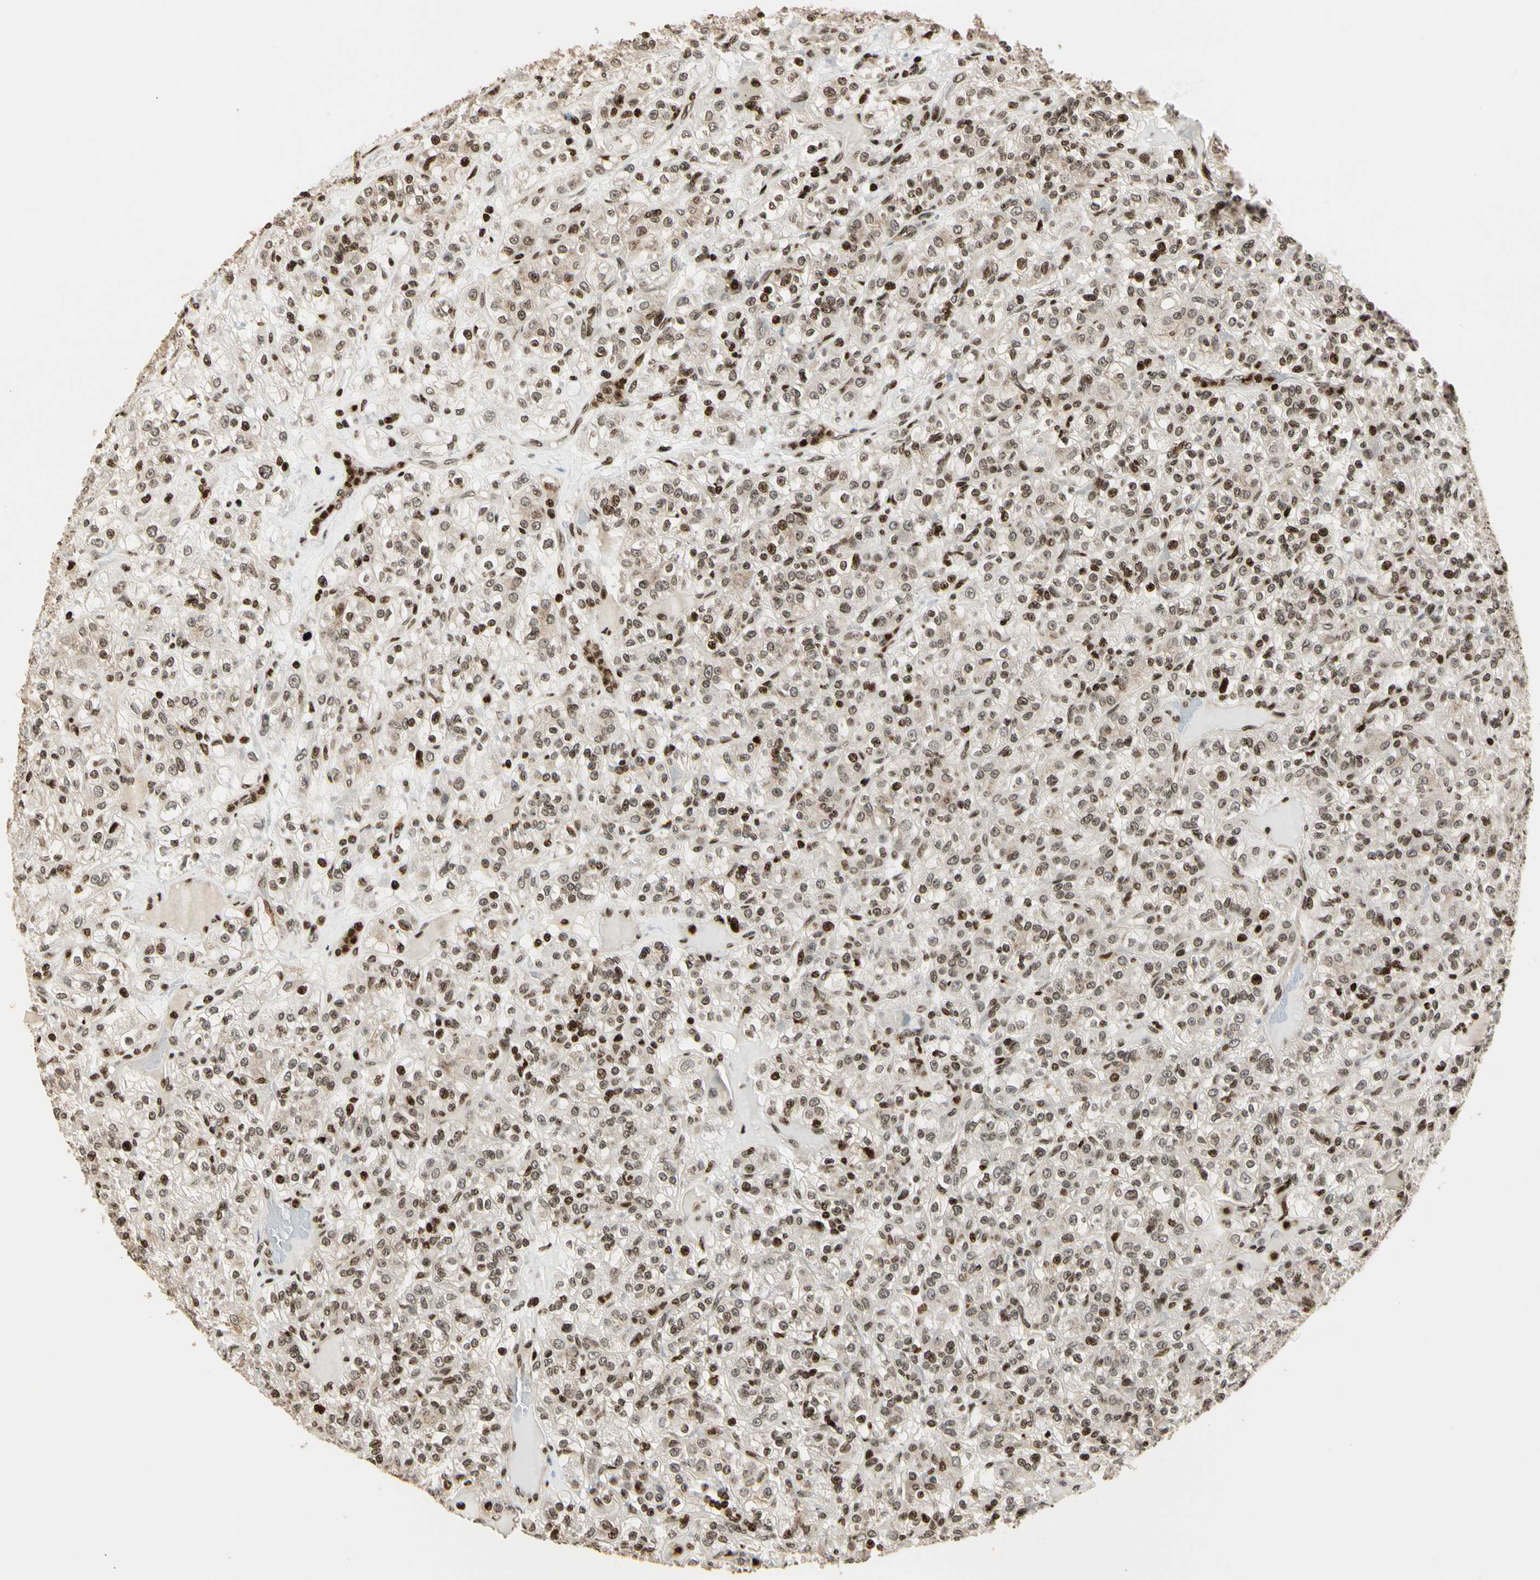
{"staining": {"intensity": "weak", "quantity": ">75%", "location": "nuclear"}, "tissue": "renal cancer", "cell_type": "Tumor cells", "image_type": "cancer", "snomed": [{"axis": "morphology", "description": "Normal tissue, NOS"}, {"axis": "morphology", "description": "Adenocarcinoma, NOS"}, {"axis": "topography", "description": "Kidney"}], "caption": "IHC staining of renal cancer, which reveals low levels of weak nuclear positivity in about >75% of tumor cells indicating weak nuclear protein positivity. The staining was performed using DAB (3,3'-diaminobenzidine) (brown) for protein detection and nuclei were counterstained in hematoxylin (blue).", "gene": "TSHZ3", "patient": {"sex": "female", "age": 72}}